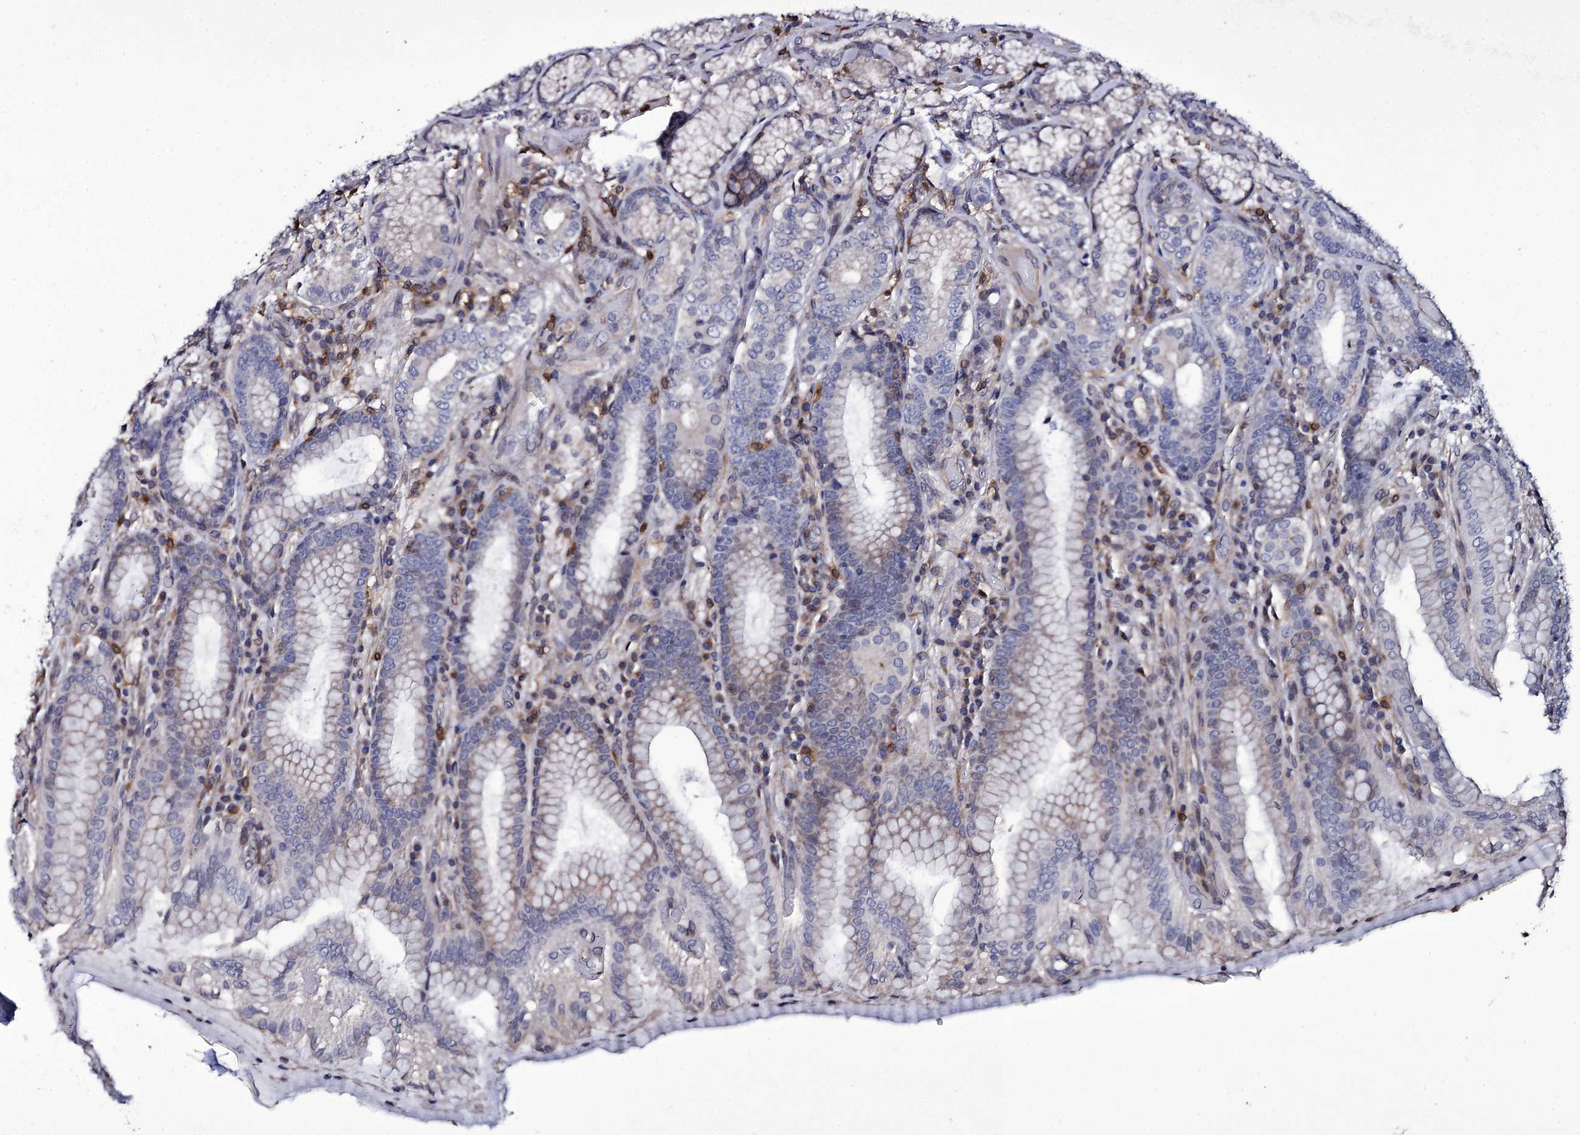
{"staining": {"intensity": "moderate", "quantity": "25%-75%", "location": "cytoplasmic/membranous"}, "tissue": "stomach", "cell_type": "Glandular cells", "image_type": "normal", "snomed": [{"axis": "morphology", "description": "Normal tissue, NOS"}, {"axis": "topography", "description": "Stomach, upper"}, {"axis": "topography", "description": "Stomach, lower"}], "caption": "High-power microscopy captured an immunohistochemistry micrograph of unremarkable stomach, revealing moderate cytoplasmic/membranous expression in approximately 25%-75% of glandular cells.", "gene": "TTC23", "patient": {"sex": "female", "age": 76}}